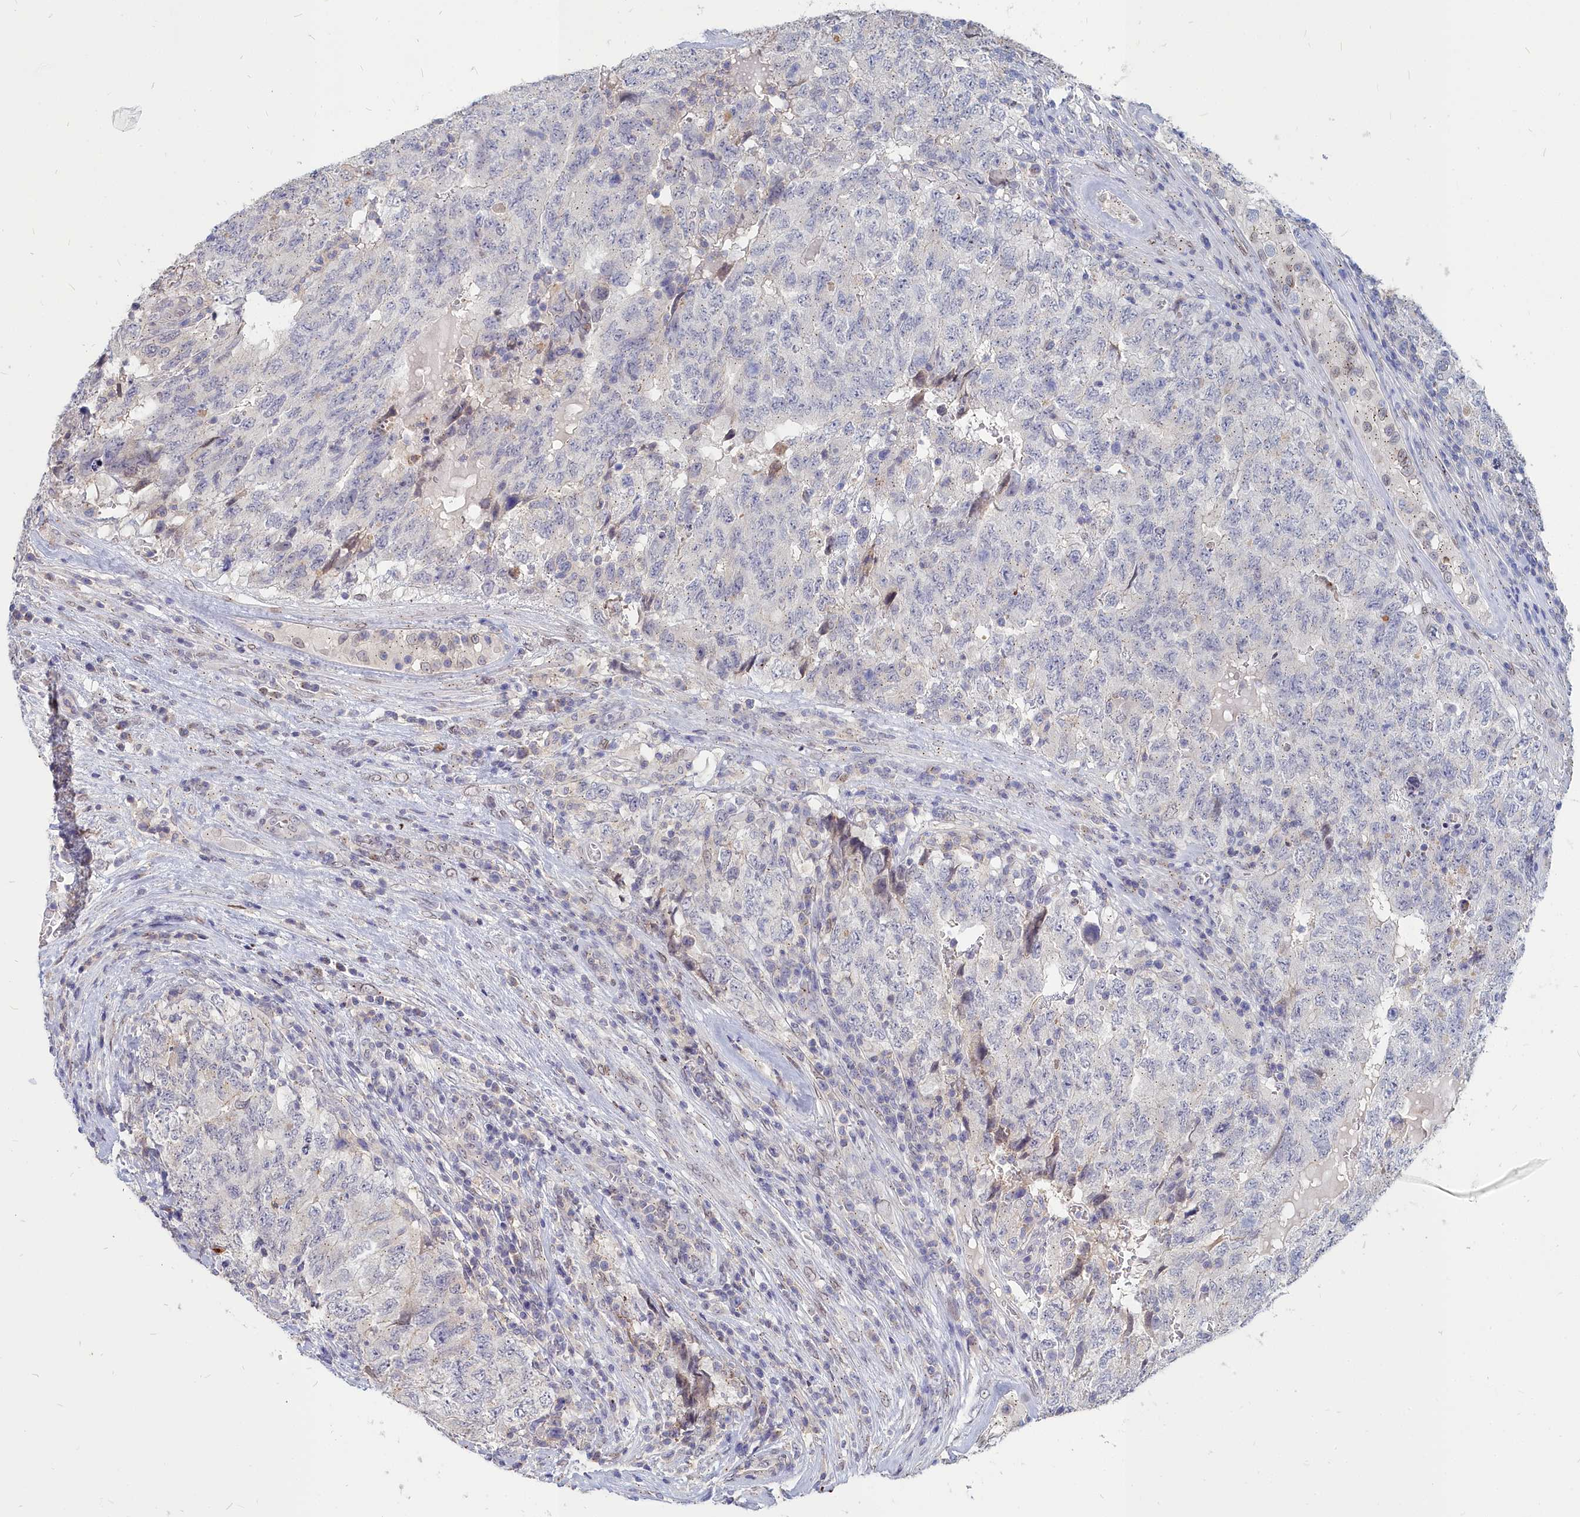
{"staining": {"intensity": "negative", "quantity": "none", "location": "none"}, "tissue": "testis cancer", "cell_type": "Tumor cells", "image_type": "cancer", "snomed": [{"axis": "morphology", "description": "Carcinoma, Embryonal, NOS"}, {"axis": "topography", "description": "Testis"}], "caption": "This micrograph is of testis embryonal carcinoma stained with immunohistochemistry to label a protein in brown with the nuclei are counter-stained blue. There is no positivity in tumor cells.", "gene": "NOXA1", "patient": {"sex": "male", "age": 34}}